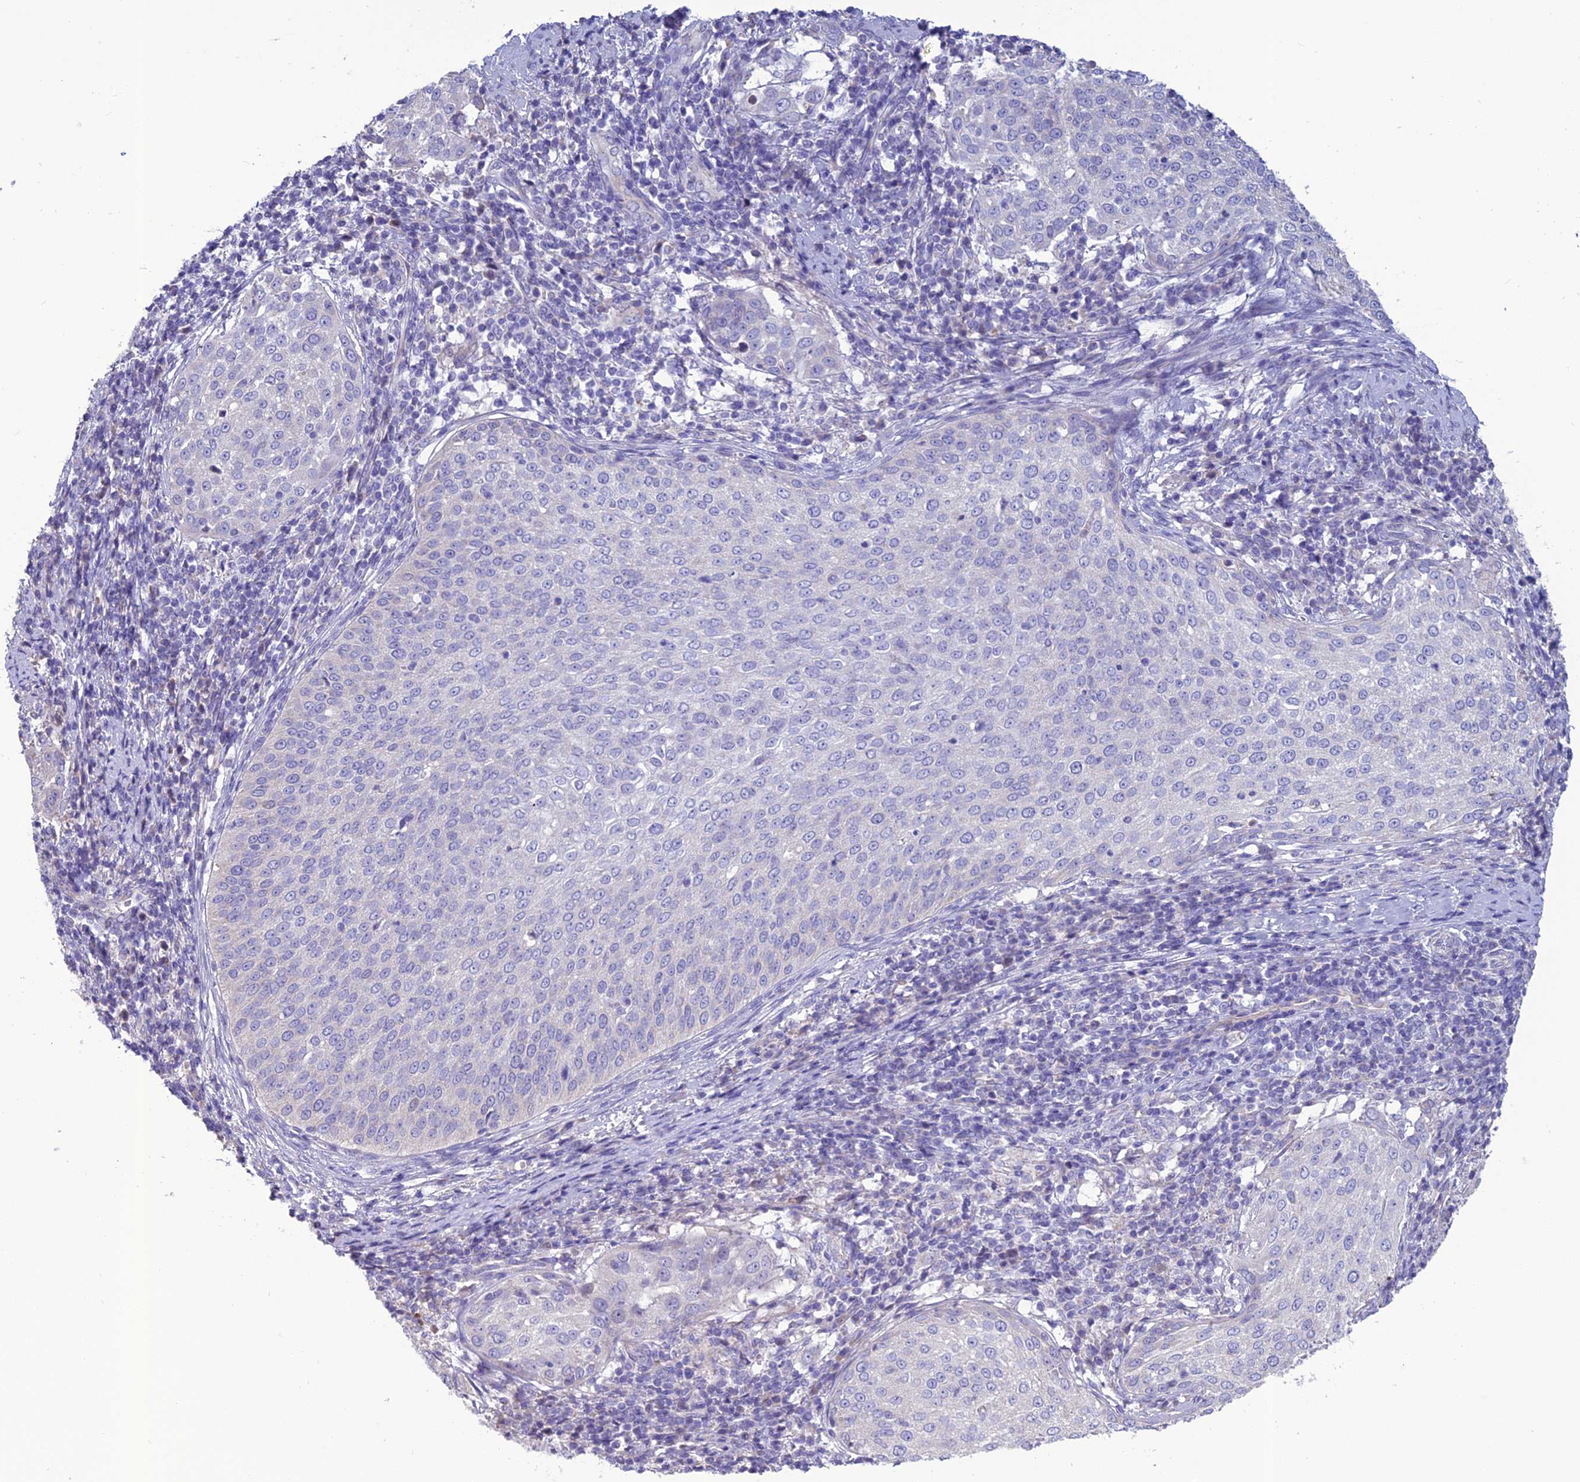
{"staining": {"intensity": "negative", "quantity": "none", "location": "none"}, "tissue": "cervical cancer", "cell_type": "Tumor cells", "image_type": "cancer", "snomed": [{"axis": "morphology", "description": "Squamous cell carcinoma, NOS"}, {"axis": "topography", "description": "Cervix"}], "caption": "Human cervical cancer (squamous cell carcinoma) stained for a protein using immunohistochemistry displays no staining in tumor cells.", "gene": "BHMT2", "patient": {"sex": "female", "age": 57}}